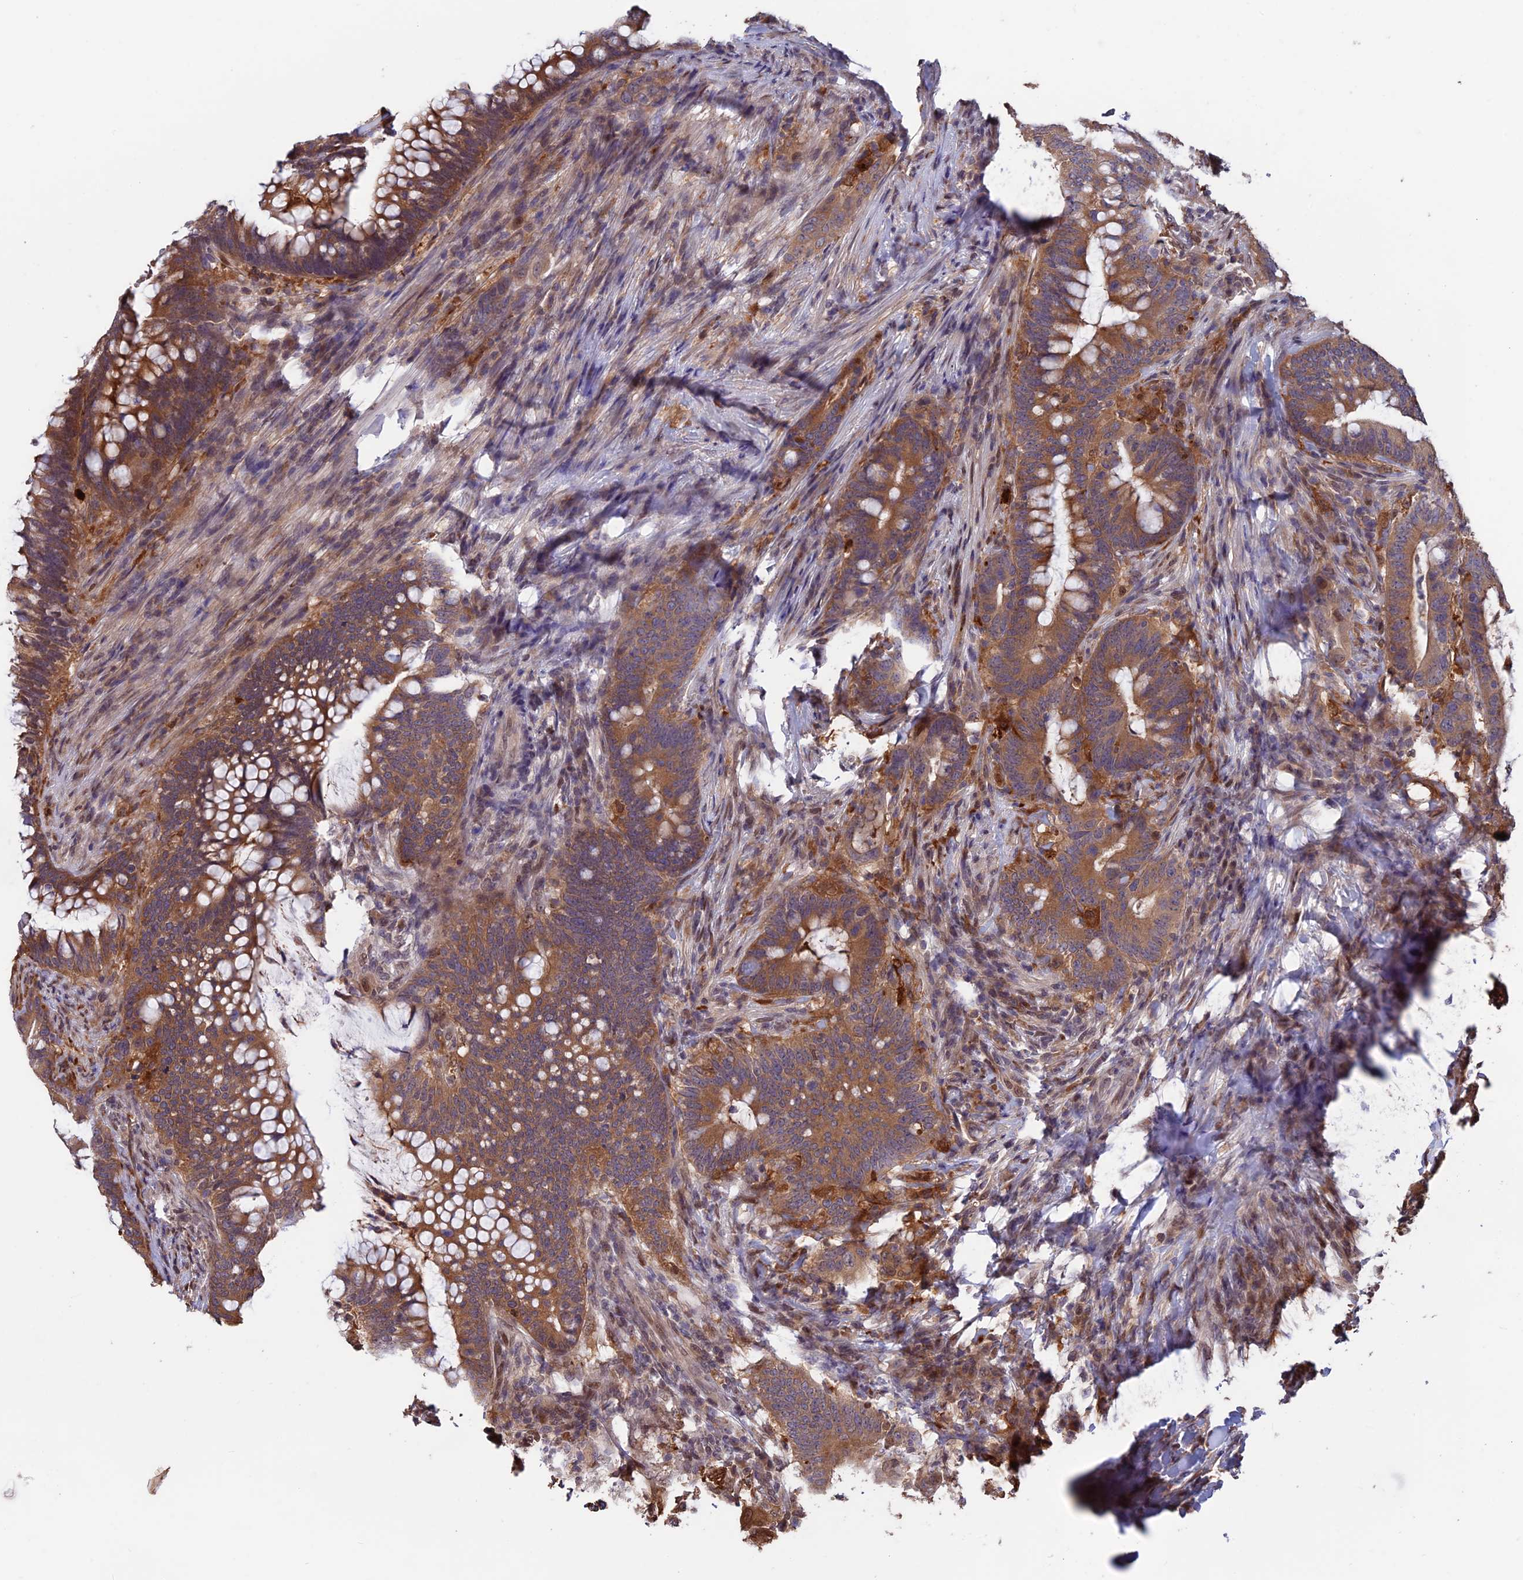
{"staining": {"intensity": "moderate", "quantity": ">75%", "location": "cytoplasmic/membranous"}, "tissue": "colorectal cancer", "cell_type": "Tumor cells", "image_type": "cancer", "snomed": [{"axis": "morphology", "description": "Adenocarcinoma, NOS"}, {"axis": "topography", "description": "Colon"}], "caption": "Protein staining of colorectal adenocarcinoma tissue exhibits moderate cytoplasmic/membranous positivity in about >75% of tumor cells. Nuclei are stained in blue.", "gene": "MAST2", "patient": {"sex": "female", "age": 66}}